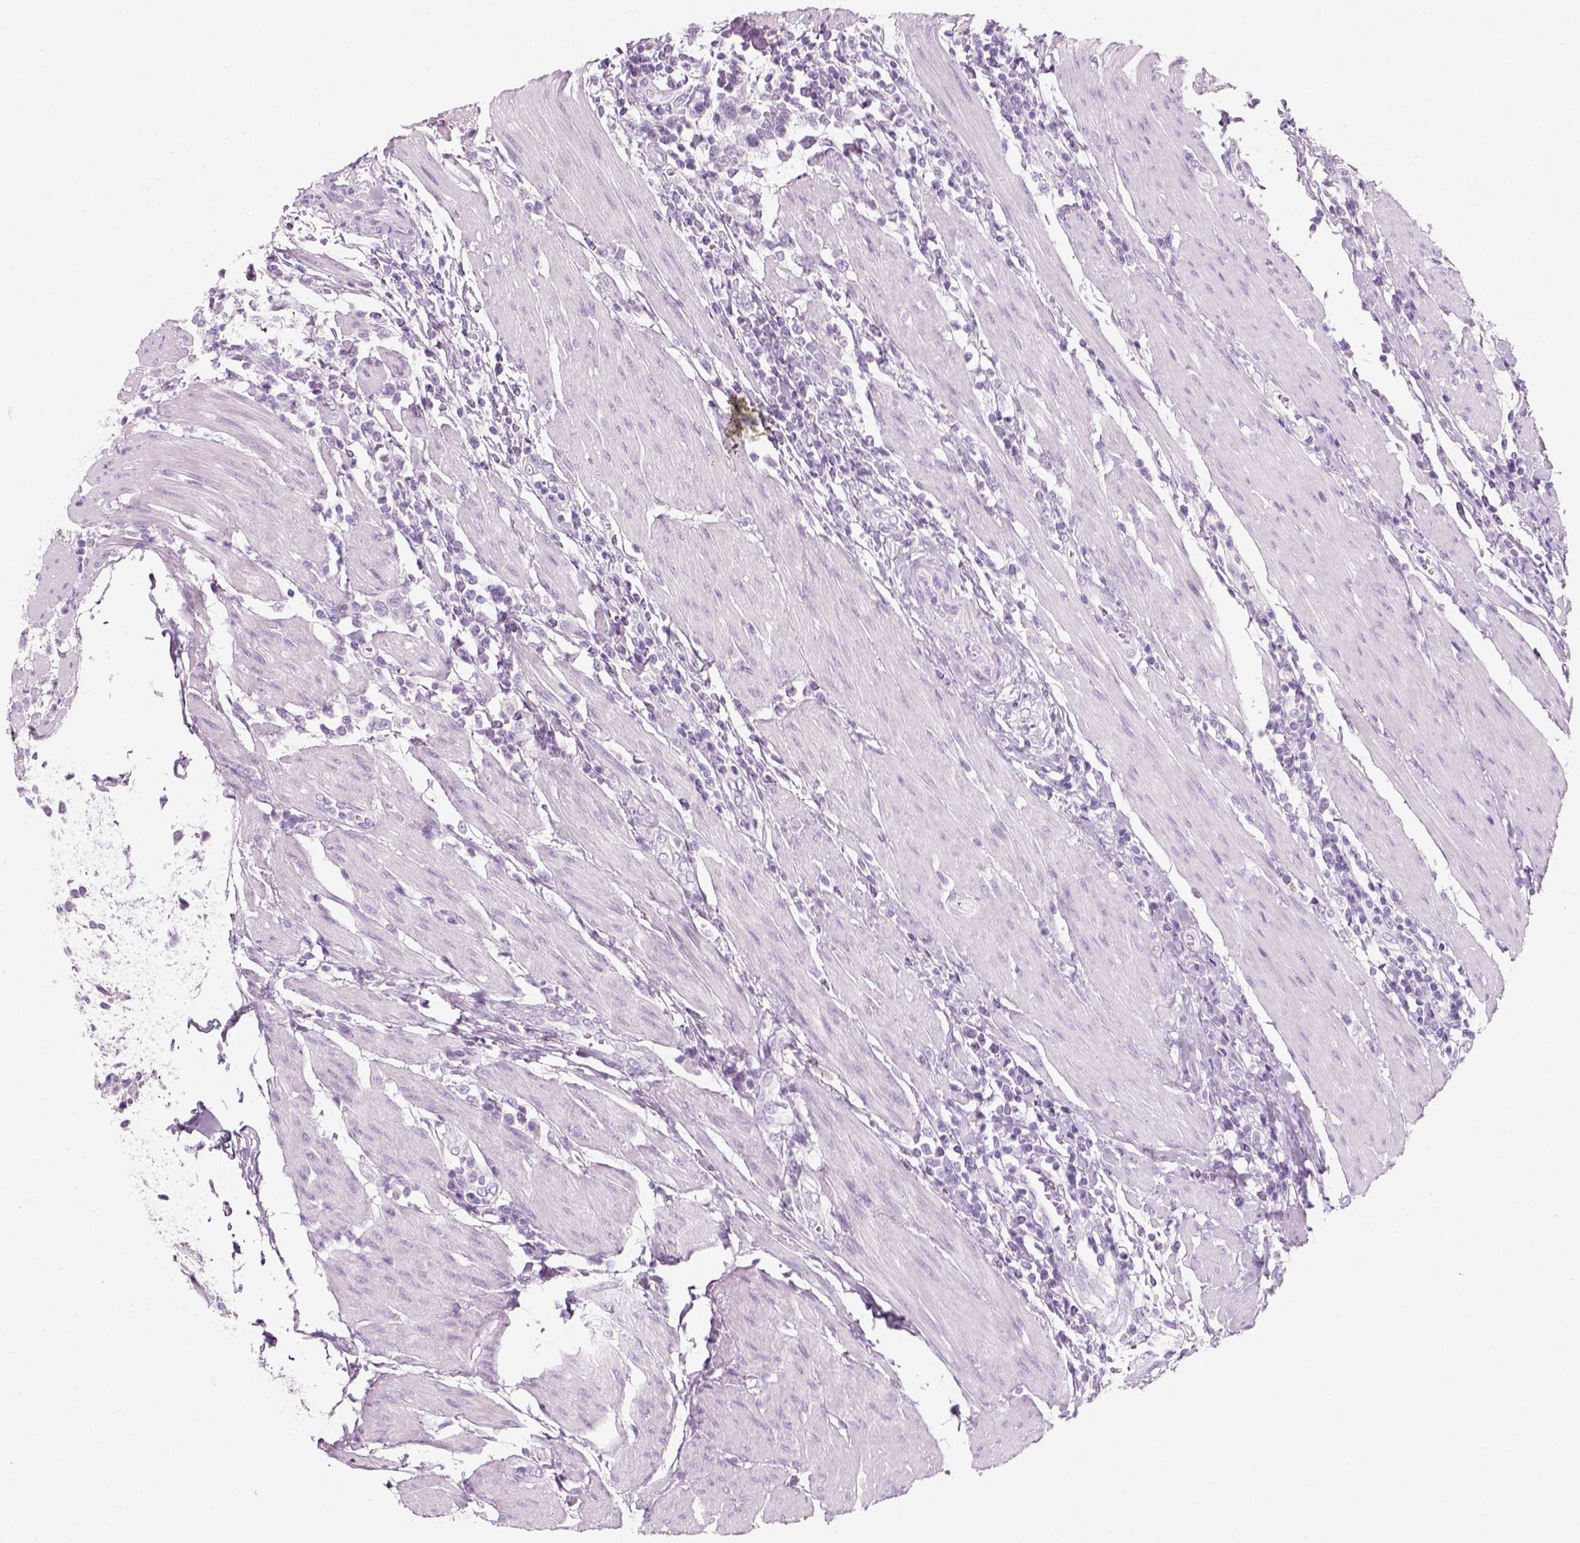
{"staining": {"intensity": "negative", "quantity": "none", "location": "none"}, "tissue": "urothelial cancer", "cell_type": "Tumor cells", "image_type": "cancer", "snomed": [{"axis": "morphology", "description": "Urothelial carcinoma, High grade"}, {"axis": "topography", "description": "Urinary bladder"}], "caption": "Micrograph shows no protein expression in tumor cells of high-grade urothelial carcinoma tissue.", "gene": "KRTAP11-1", "patient": {"sex": "female", "age": 58}}